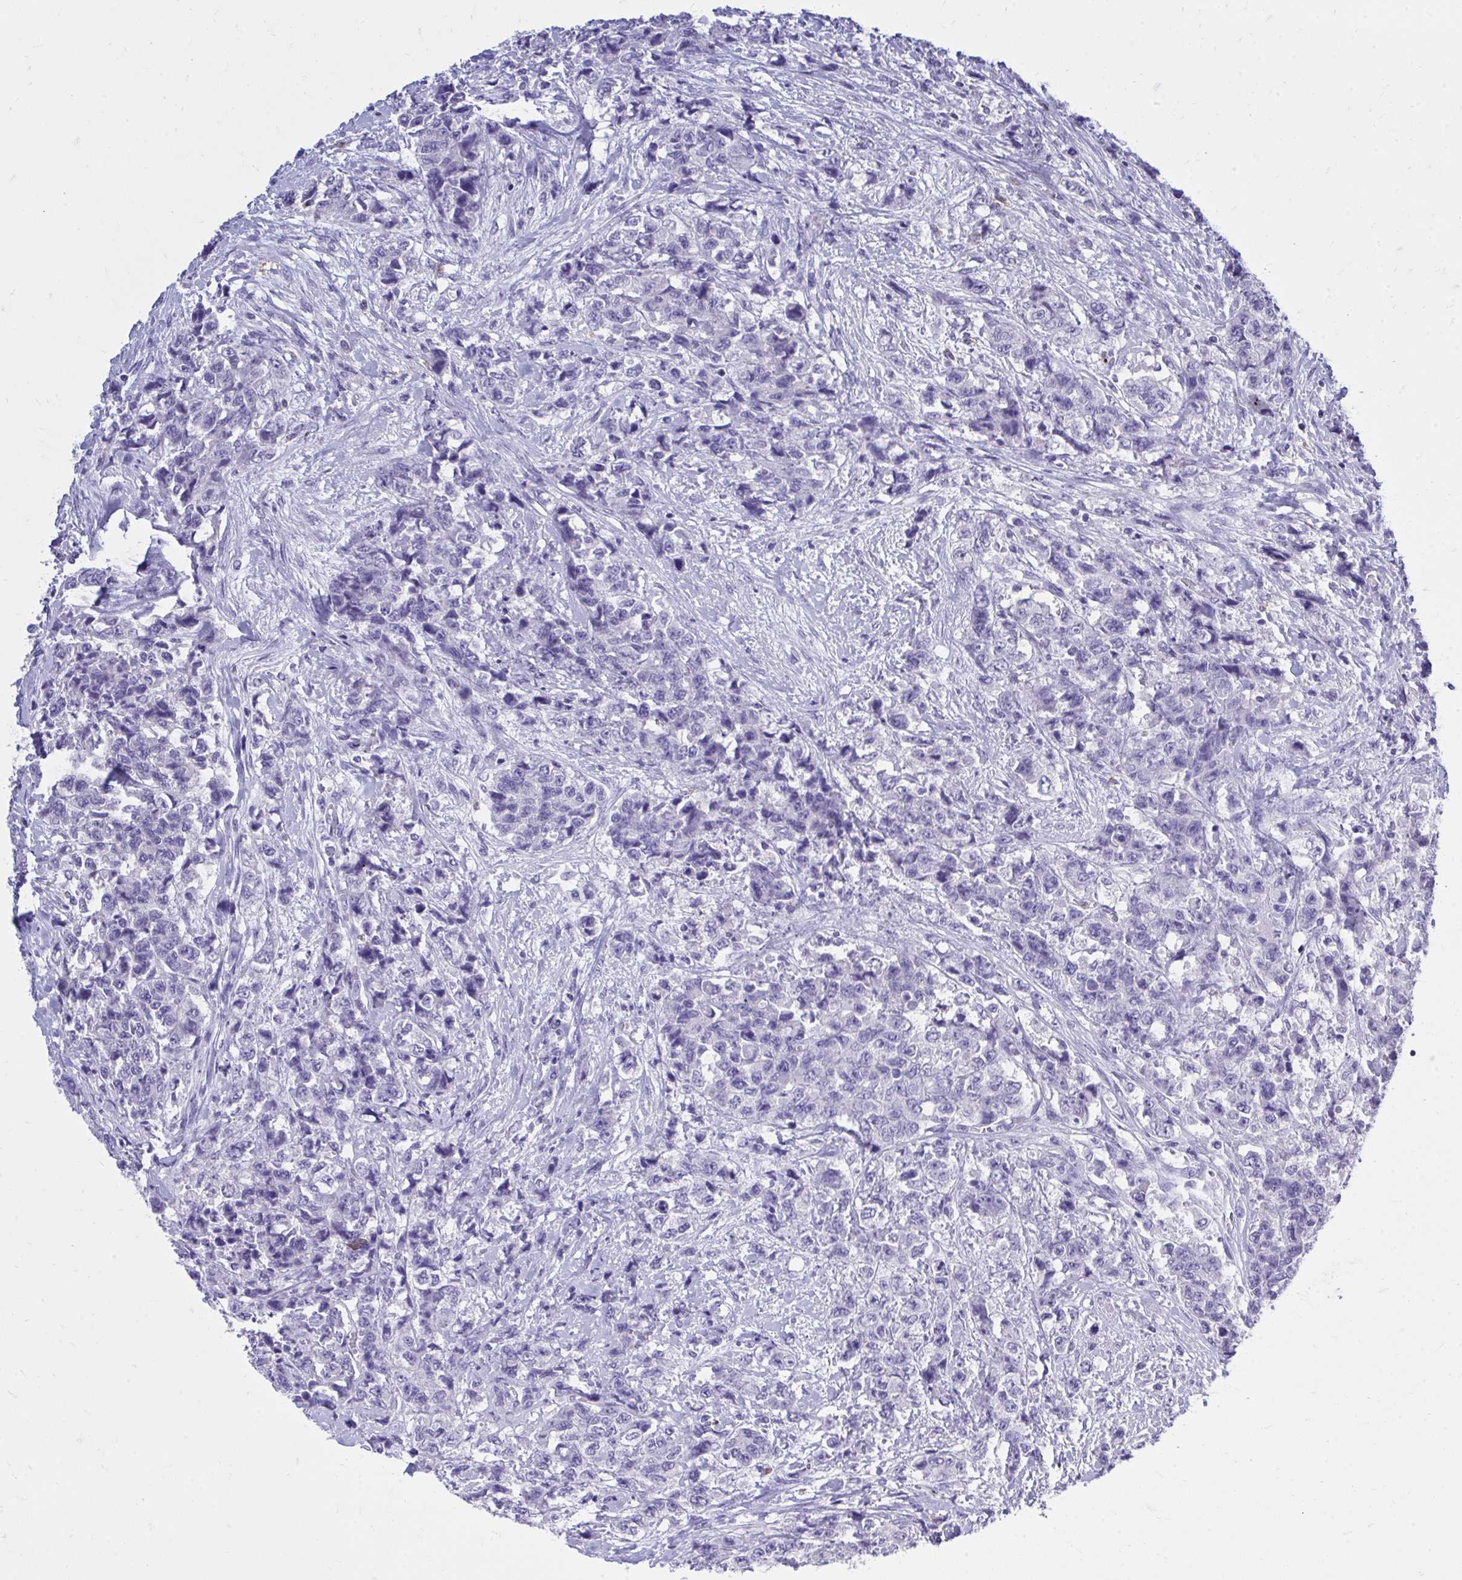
{"staining": {"intensity": "negative", "quantity": "none", "location": "none"}, "tissue": "urothelial cancer", "cell_type": "Tumor cells", "image_type": "cancer", "snomed": [{"axis": "morphology", "description": "Urothelial carcinoma, High grade"}, {"axis": "topography", "description": "Urinary bladder"}], "caption": "Immunohistochemical staining of human urothelial carcinoma (high-grade) displays no significant expression in tumor cells. The staining was performed using DAB (3,3'-diaminobenzidine) to visualize the protein expression in brown, while the nuclei were stained in blue with hematoxylin (Magnification: 20x).", "gene": "PSD", "patient": {"sex": "female", "age": 78}}